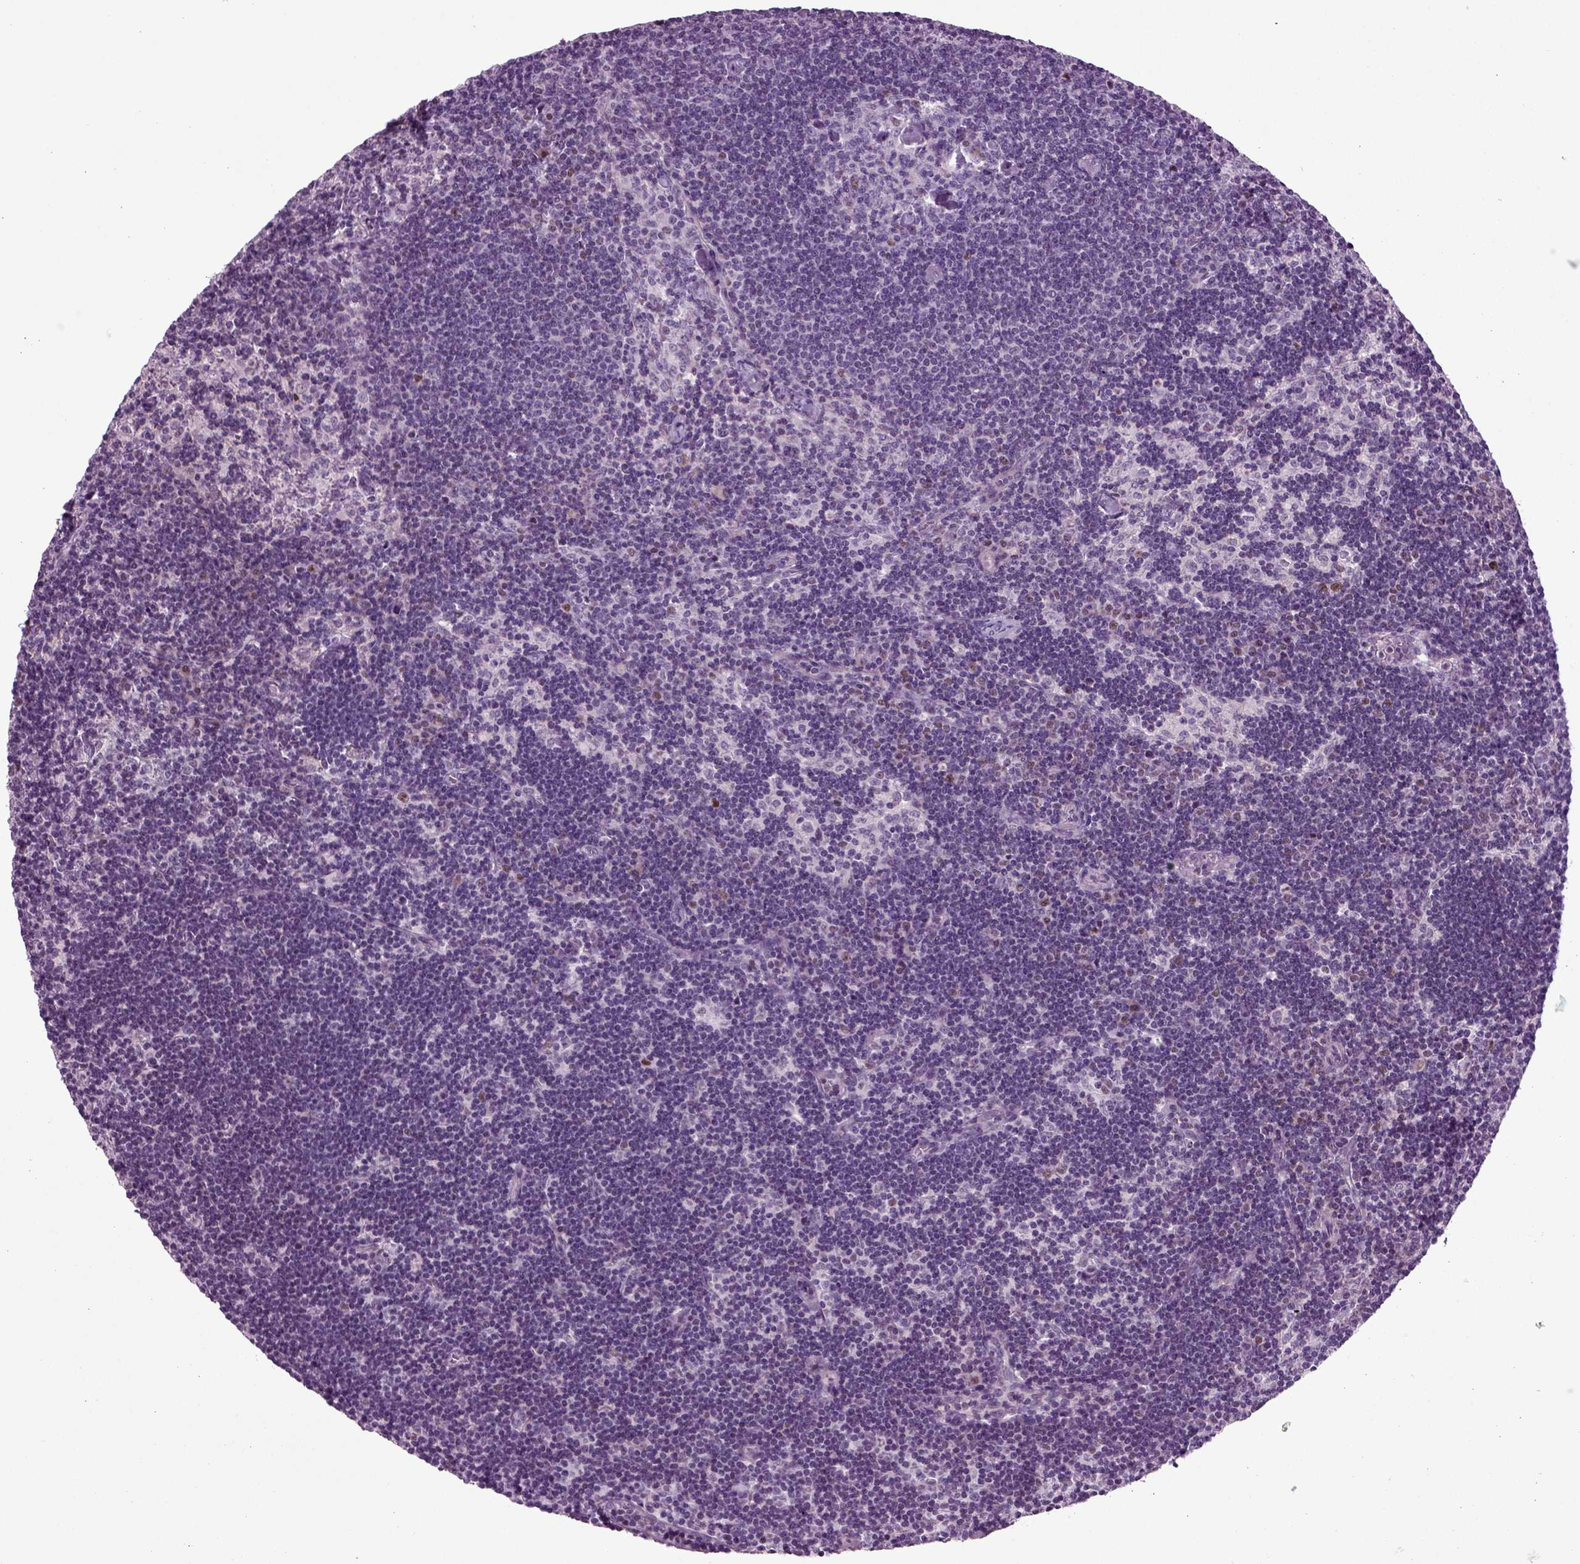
{"staining": {"intensity": "negative", "quantity": "none", "location": "none"}, "tissue": "lymph node", "cell_type": "Germinal center cells", "image_type": "normal", "snomed": [{"axis": "morphology", "description": "Normal tissue, NOS"}, {"axis": "topography", "description": "Lymph node"}], "caption": "Immunohistochemical staining of normal human lymph node displays no significant staining in germinal center cells.", "gene": "ARID3A", "patient": {"sex": "female", "age": 34}}